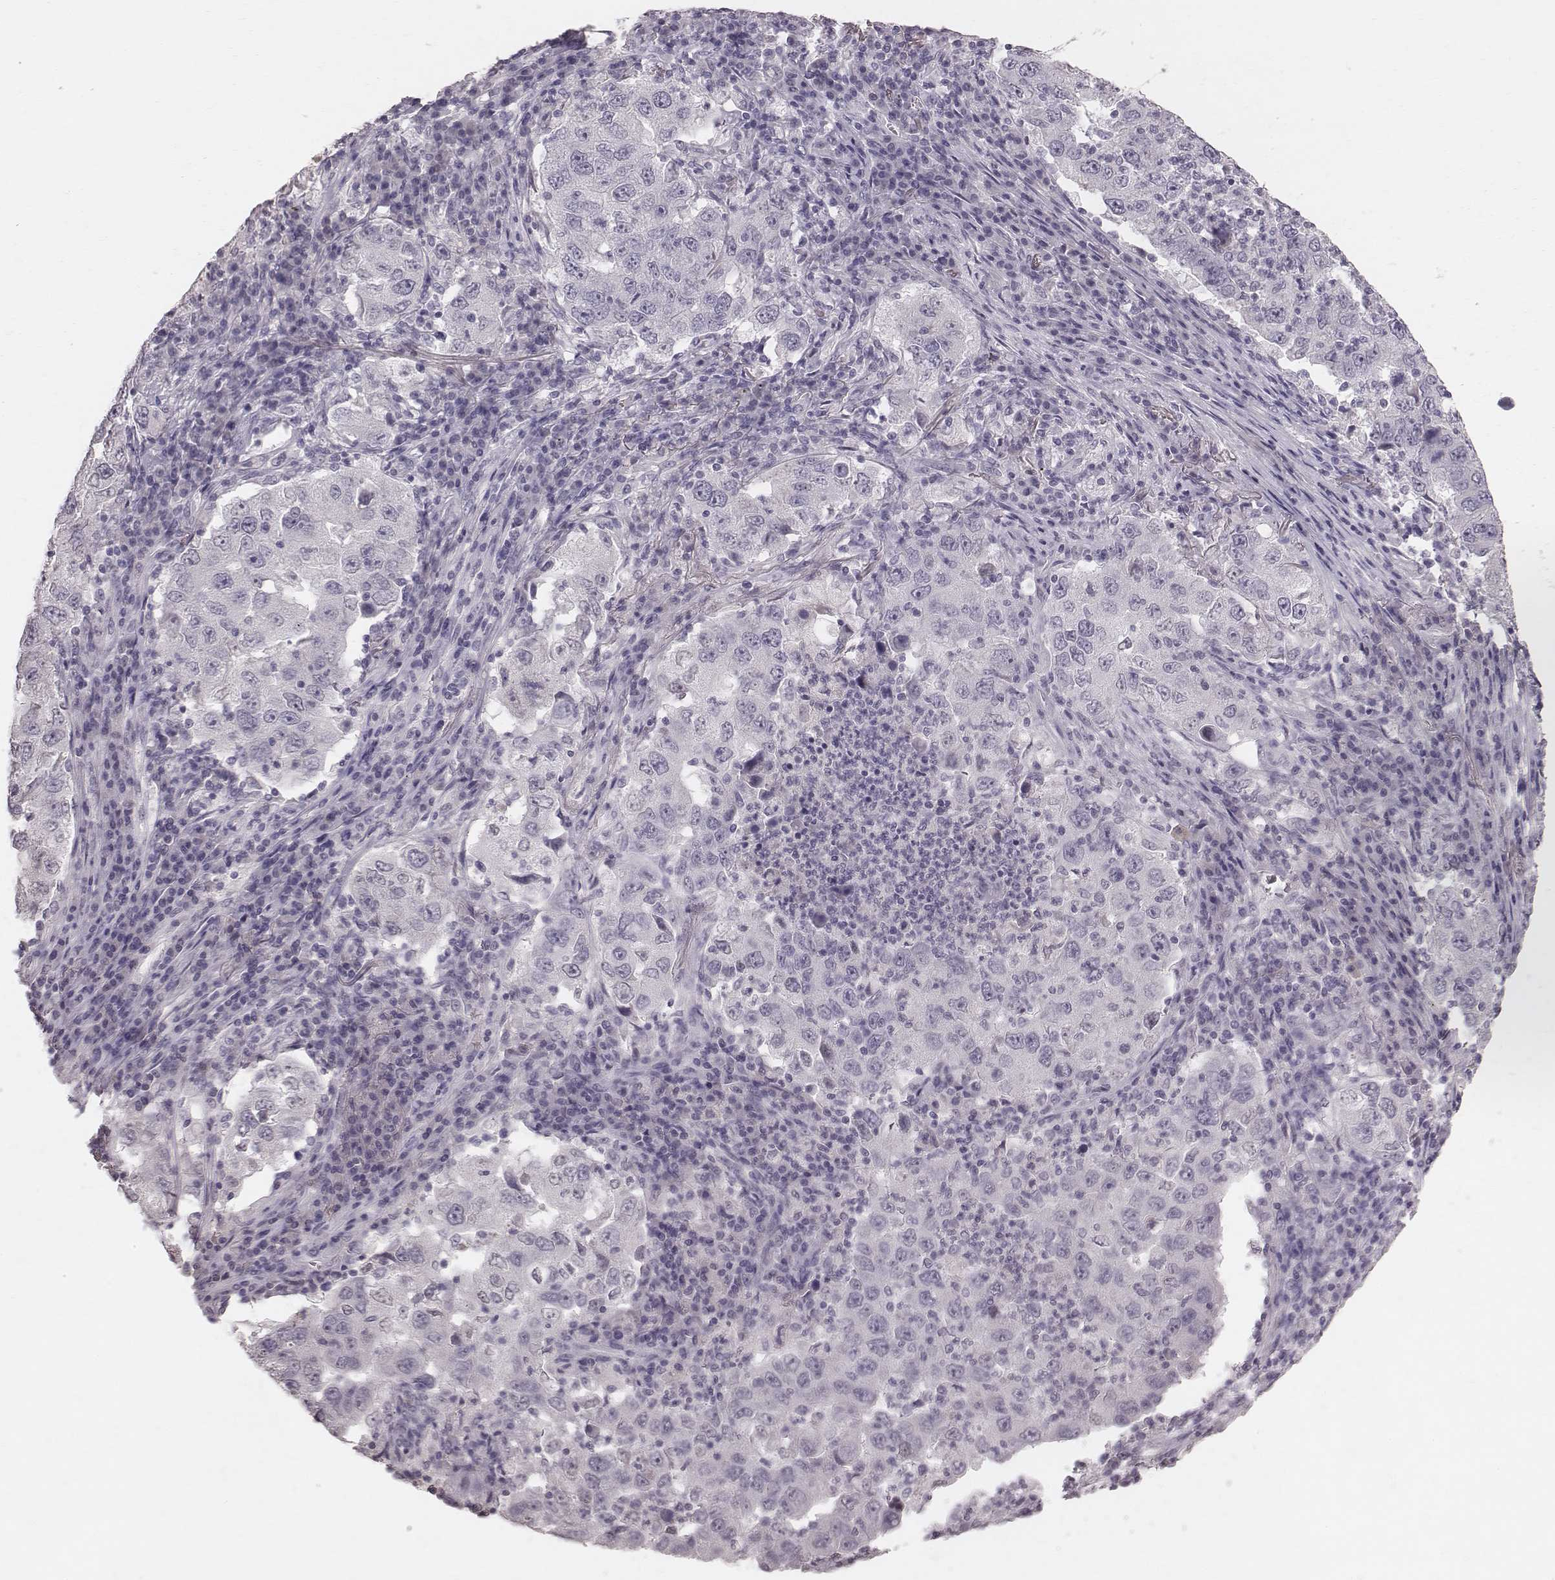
{"staining": {"intensity": "negative", "quantity": "none", "location": "none"}, "tissue": "lung cancer", "cell_type": "Tumor cells", "image_type": "cancer", "snomed": [{"axis": "morphology", "description": "Adenocarcinoma, NOS"}, {"axis": "topography", "description": "Lung"}], "caption": "The IHC histopathology image has no significant staining in tumor cells of lung cancer (adenocarcinoma) tissue.", "gene": "CFTR", "patient": {"sex": "male", "age": 73}}